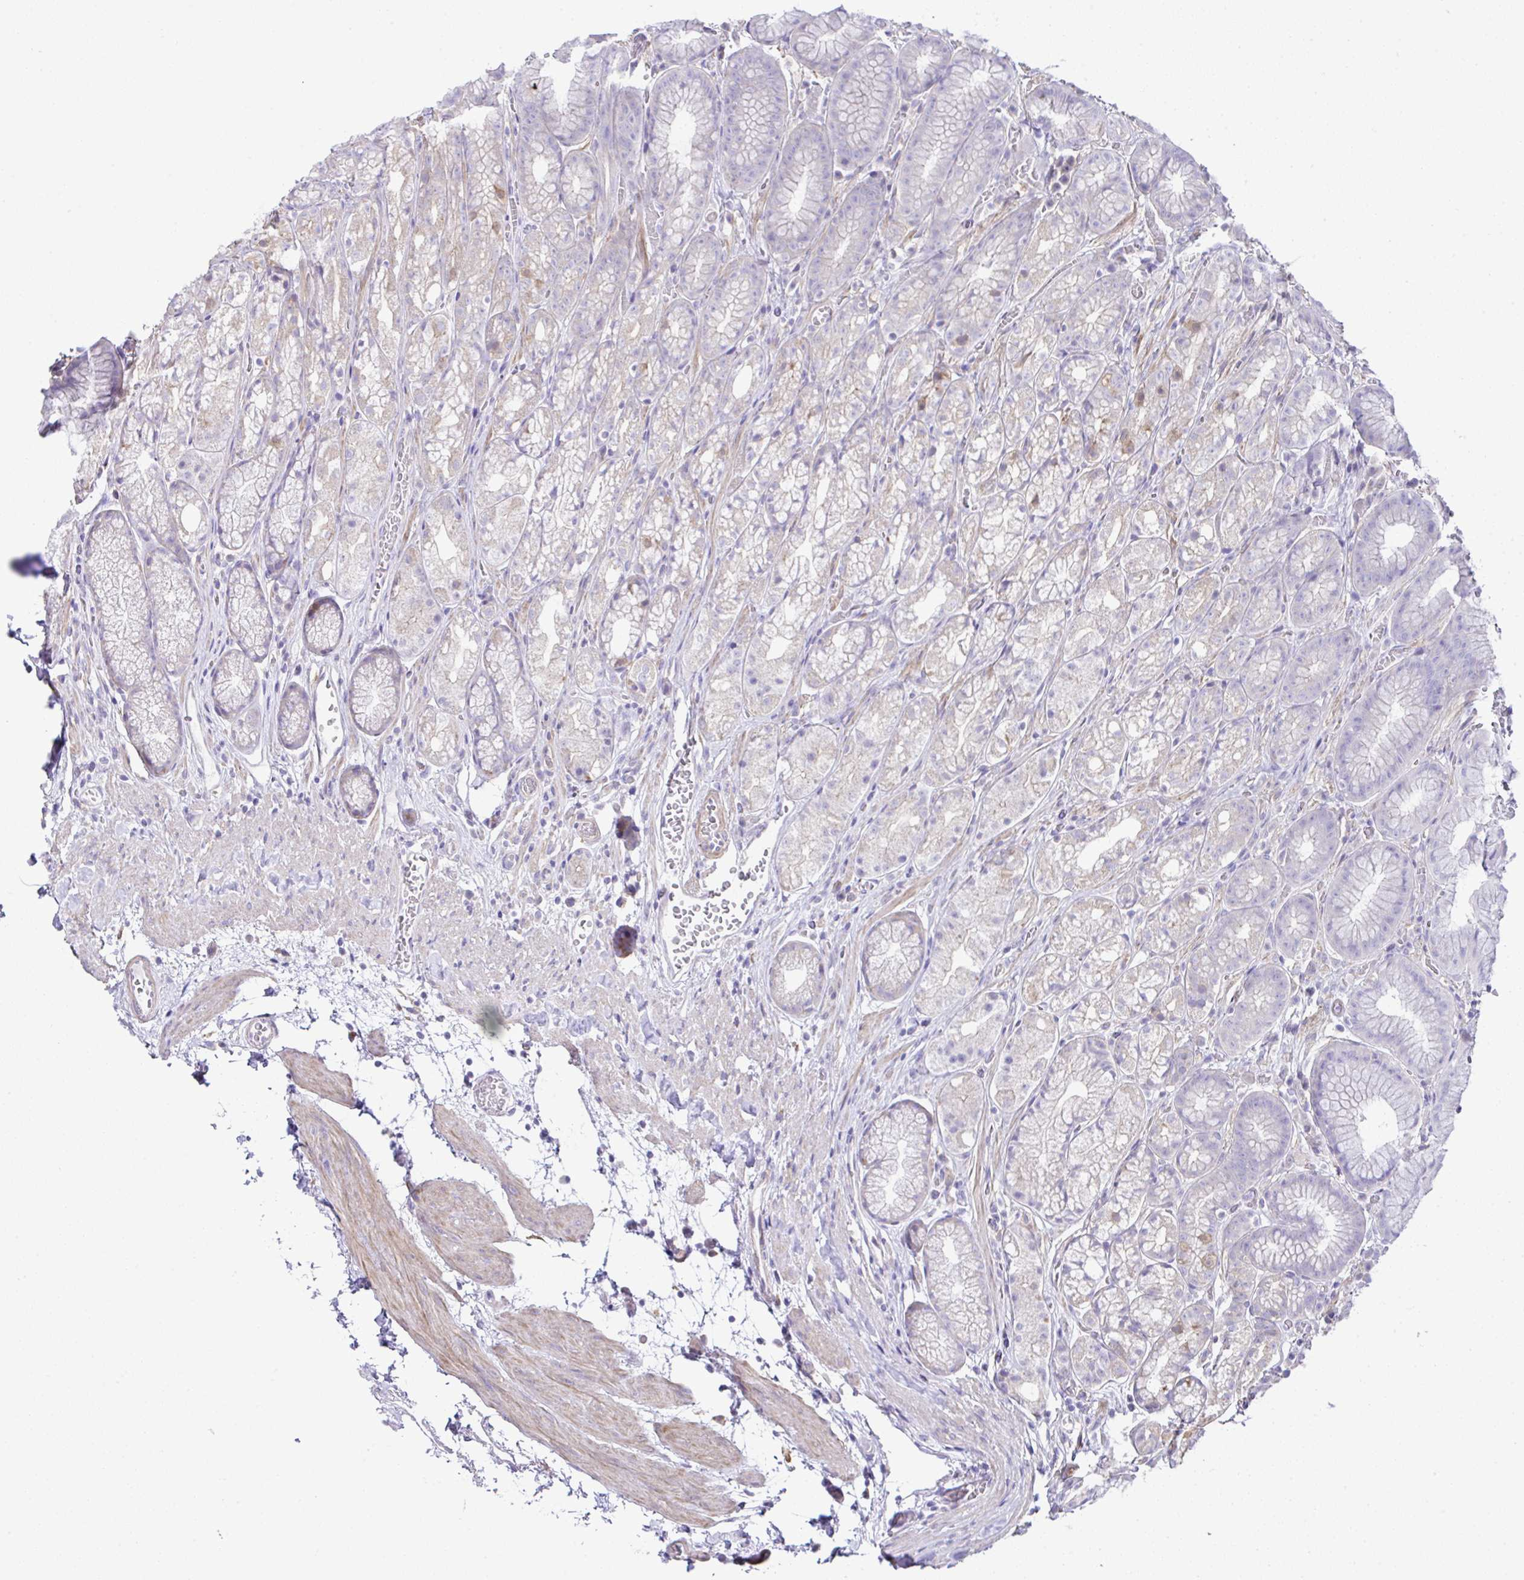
{"staining": {"intensity": "weak", "quantity": "<25%", "location": "cytoplasmic/membranous"}, "tissue": "stomach", "cell_type": "Glandular cells", "image_type": "normal", "snomed": [{"axis": "morphology", "description": "Normal tissue, NOS"}, {"axis": "topography", "description": "Smooth muscle"}, {"axis": "topography", "description": "Stomach"}], "caption": "This is an IHC photomicrograph of normal stomach. There is no staining in glandular cells.", "gene": "OR4P4", "patient": {"sex": "male", "age": 70}}